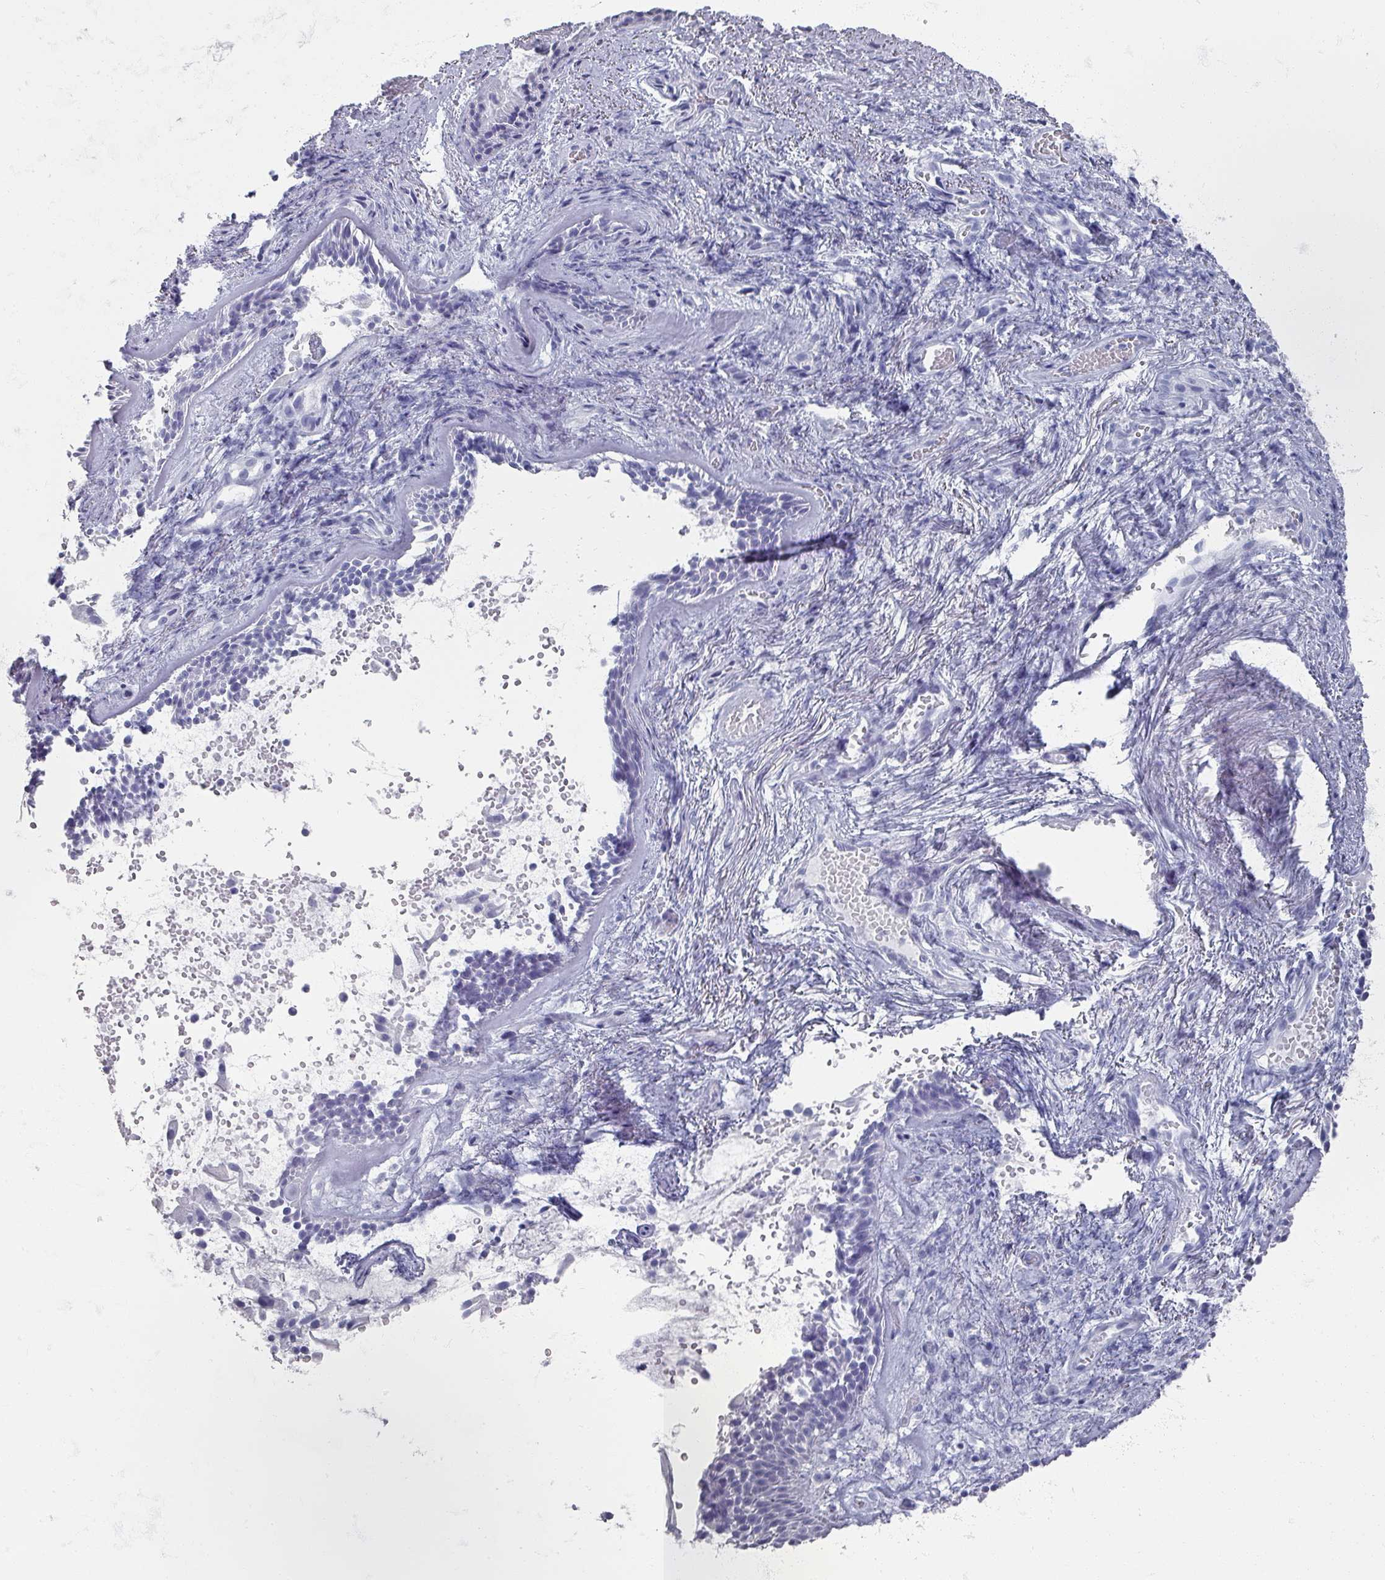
{"staining": {"intensity": "negative", "quantity": "none", "location": "none"}, "tissue": "nasopharynx", "cell_type": "Respiratory epithelial cells", "image_type": "normal", "snomed": [{"axis": "morphology", "description": "Normal tissue, NOS"}, {"axis": "topography", "description": "Cartilage tissue"}, {"axis": "topography", "description": "Nasopharynx"}, {"axis": "topography", "description": "Thyroid gland"}], "caption": "A photomicrograph of human nasopharynx is negative for staining in respiratory epithelial cells. Brightfield microscopy of immunohistochemistry (IHC) stained with DAB (3,3'-diaminobenzidine) (brown) and hematoxylin (blue), captured at high magnification.", "gene": "OMG", "patient": {"sex": "male", "age": 63}}